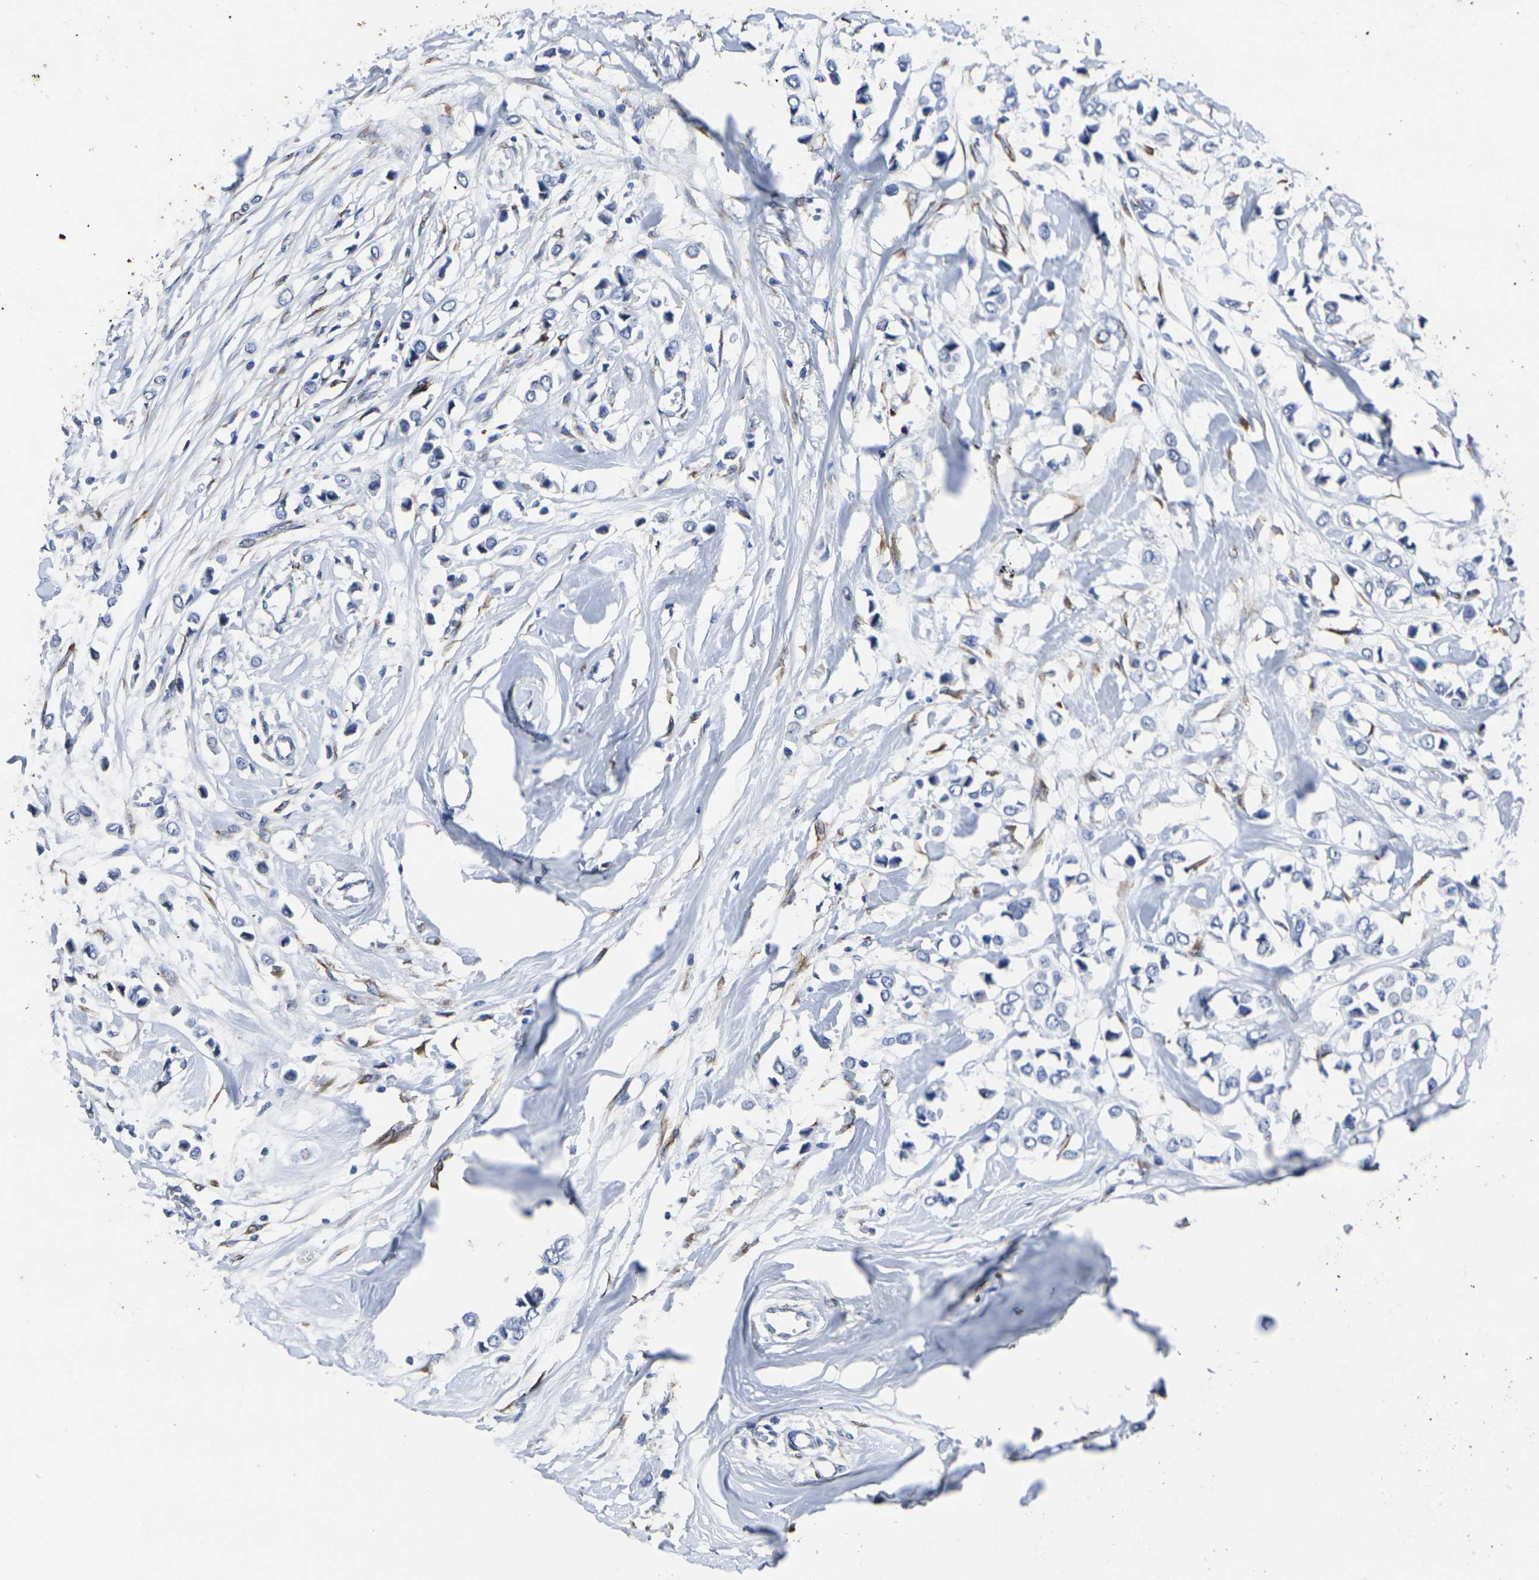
{"staining": {"intensity": "negative", "quantity": "none", "location": "none"}, "tissue": "breast cancer", "cell_type": "Tumor cells", "image_type": "cancer", "snomed": [{"axis": "morphology", "description": "Lobular carcinoma"}, {"axis": "topography", "description": "Breast"}], "caption": "Tumor cells are negative for protein expression in human breast cancer (lobular carcinoma).", "gene": "CYP2C8", "patient": {"sex": "female", "age": 51}}